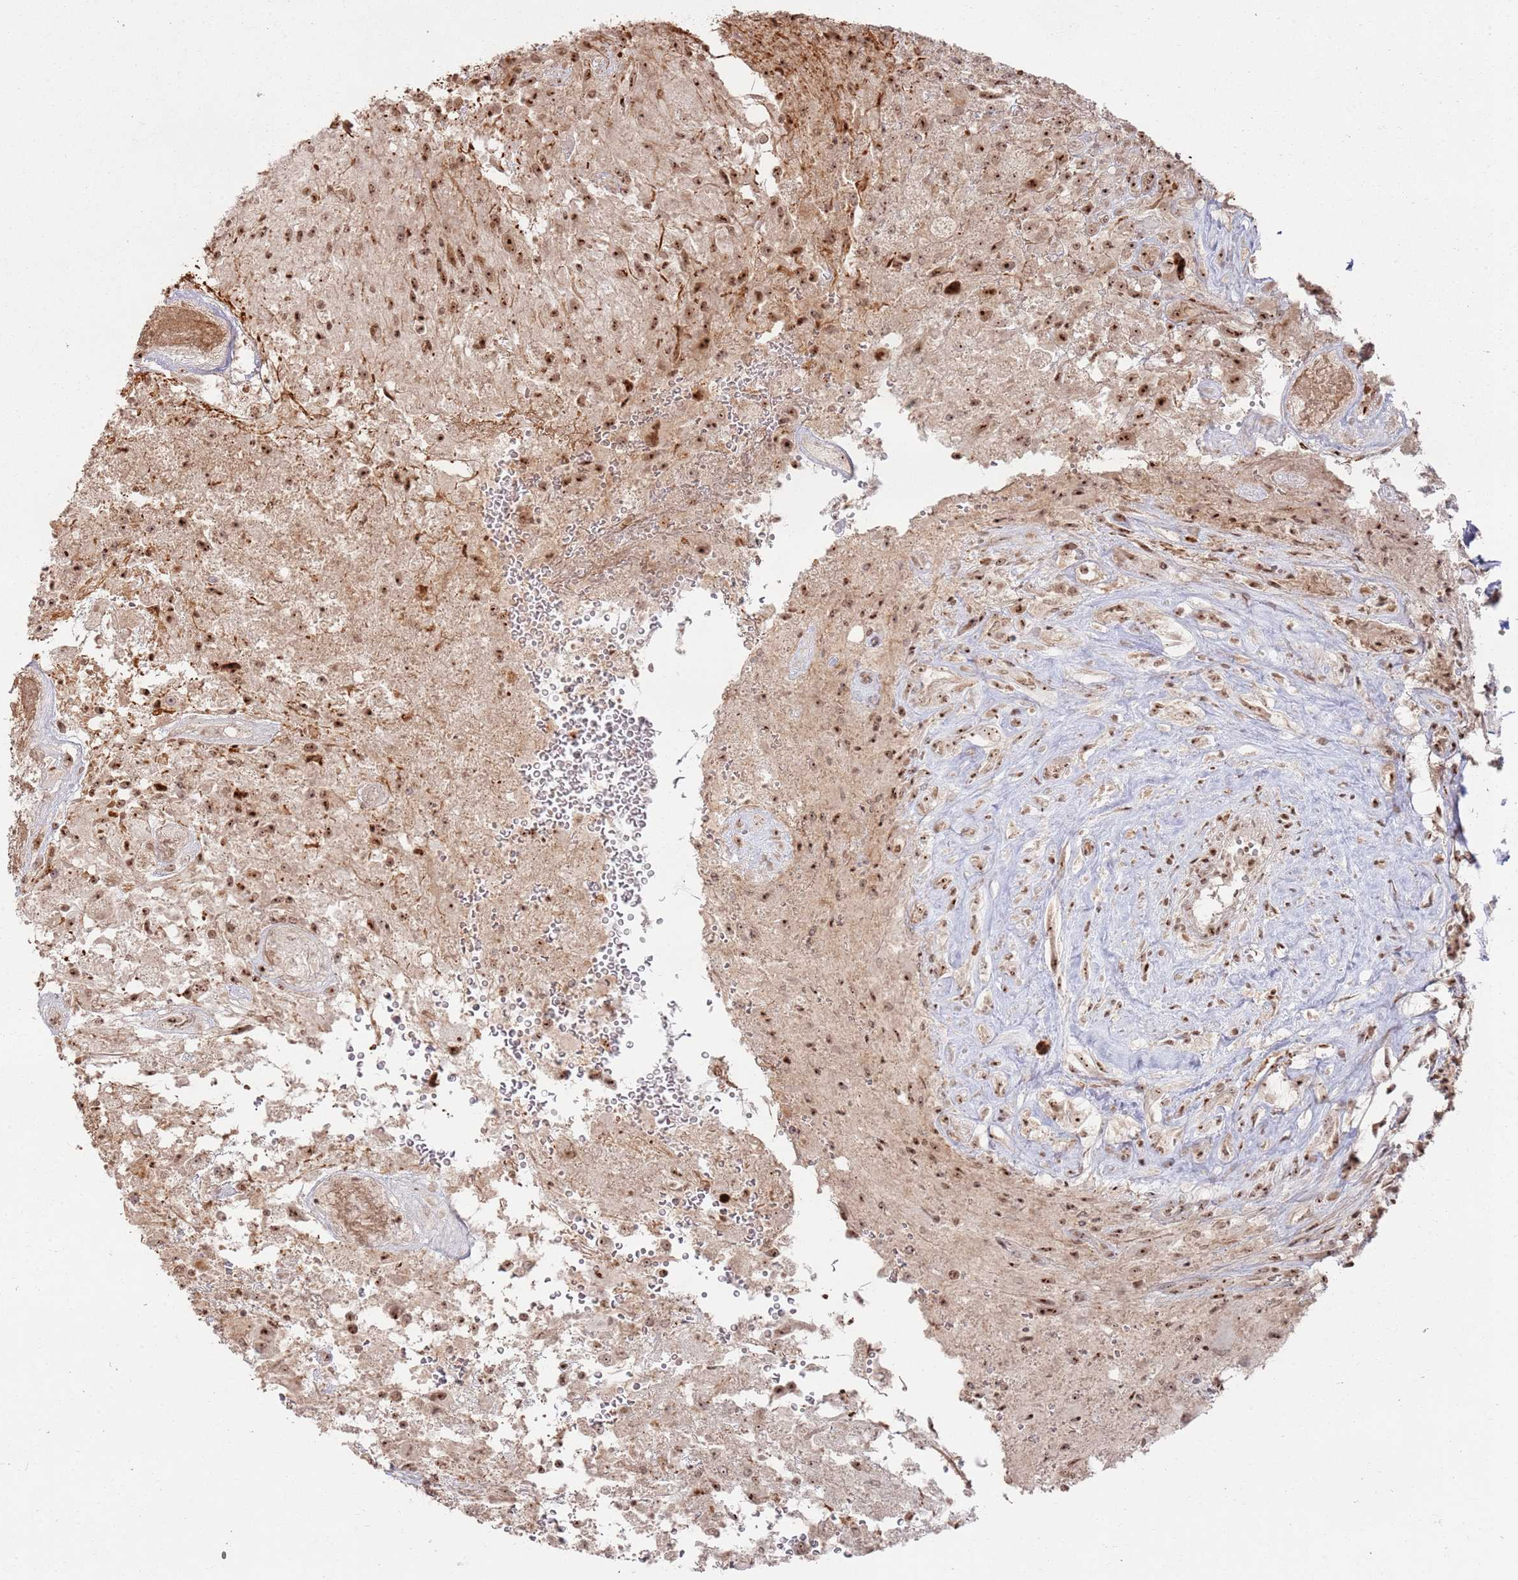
{"staining": {"intensity": "moderate", "quantity": ">75%", "location": "nuclear"}, "tissue": "glioma", "cell_type": "Tumor cells", "image_type": "cancer", "snomed": [{"axis": "morphology", "description": "Glioma, malignant, High grade"}, {"axis": "topography", "description": "Brain"}], "caption": "A brown stain labels moderate nuclear staining of a protein in malignant high-grade glioma tumor cells.", "gene": "UTP11", "patient": {"sex": "male", "age": 56}}